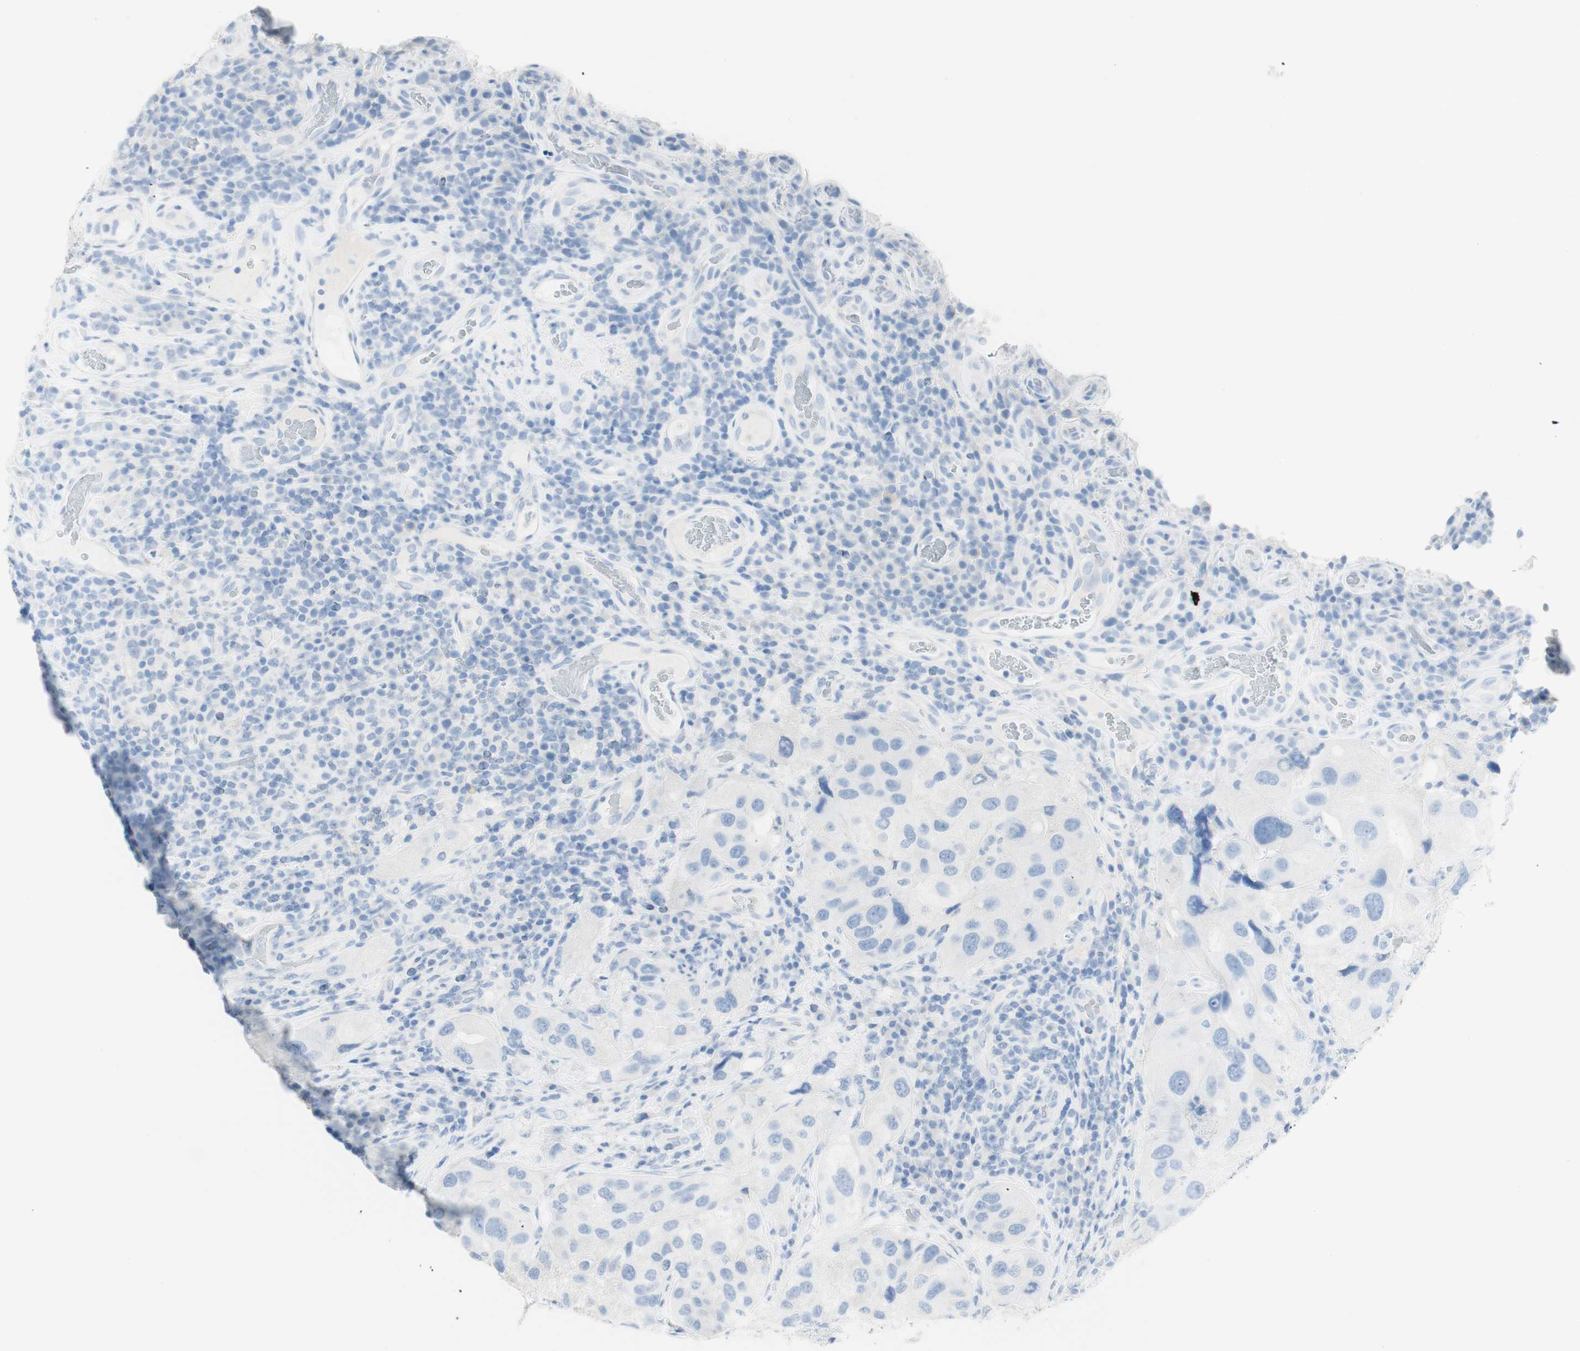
{"staining": {"intensity": "negative", "quantity": "none", "location": "none"}, "tissue": "urothelial cancer", "cell_type": "Tumor cells", "image_type": "cancer", "snomed": [{"axis": "morphology", "description": "Urothelial carcinoma, High grade"}, {"axis": "topography", "description": "Urinary bladder"}], "caption": "Urothelial cancer was stained to show a protein in brown. There is no significant positivity in tumor cells.", "gene": "TPO", "patient": {"sex": "female", "age": 64}}